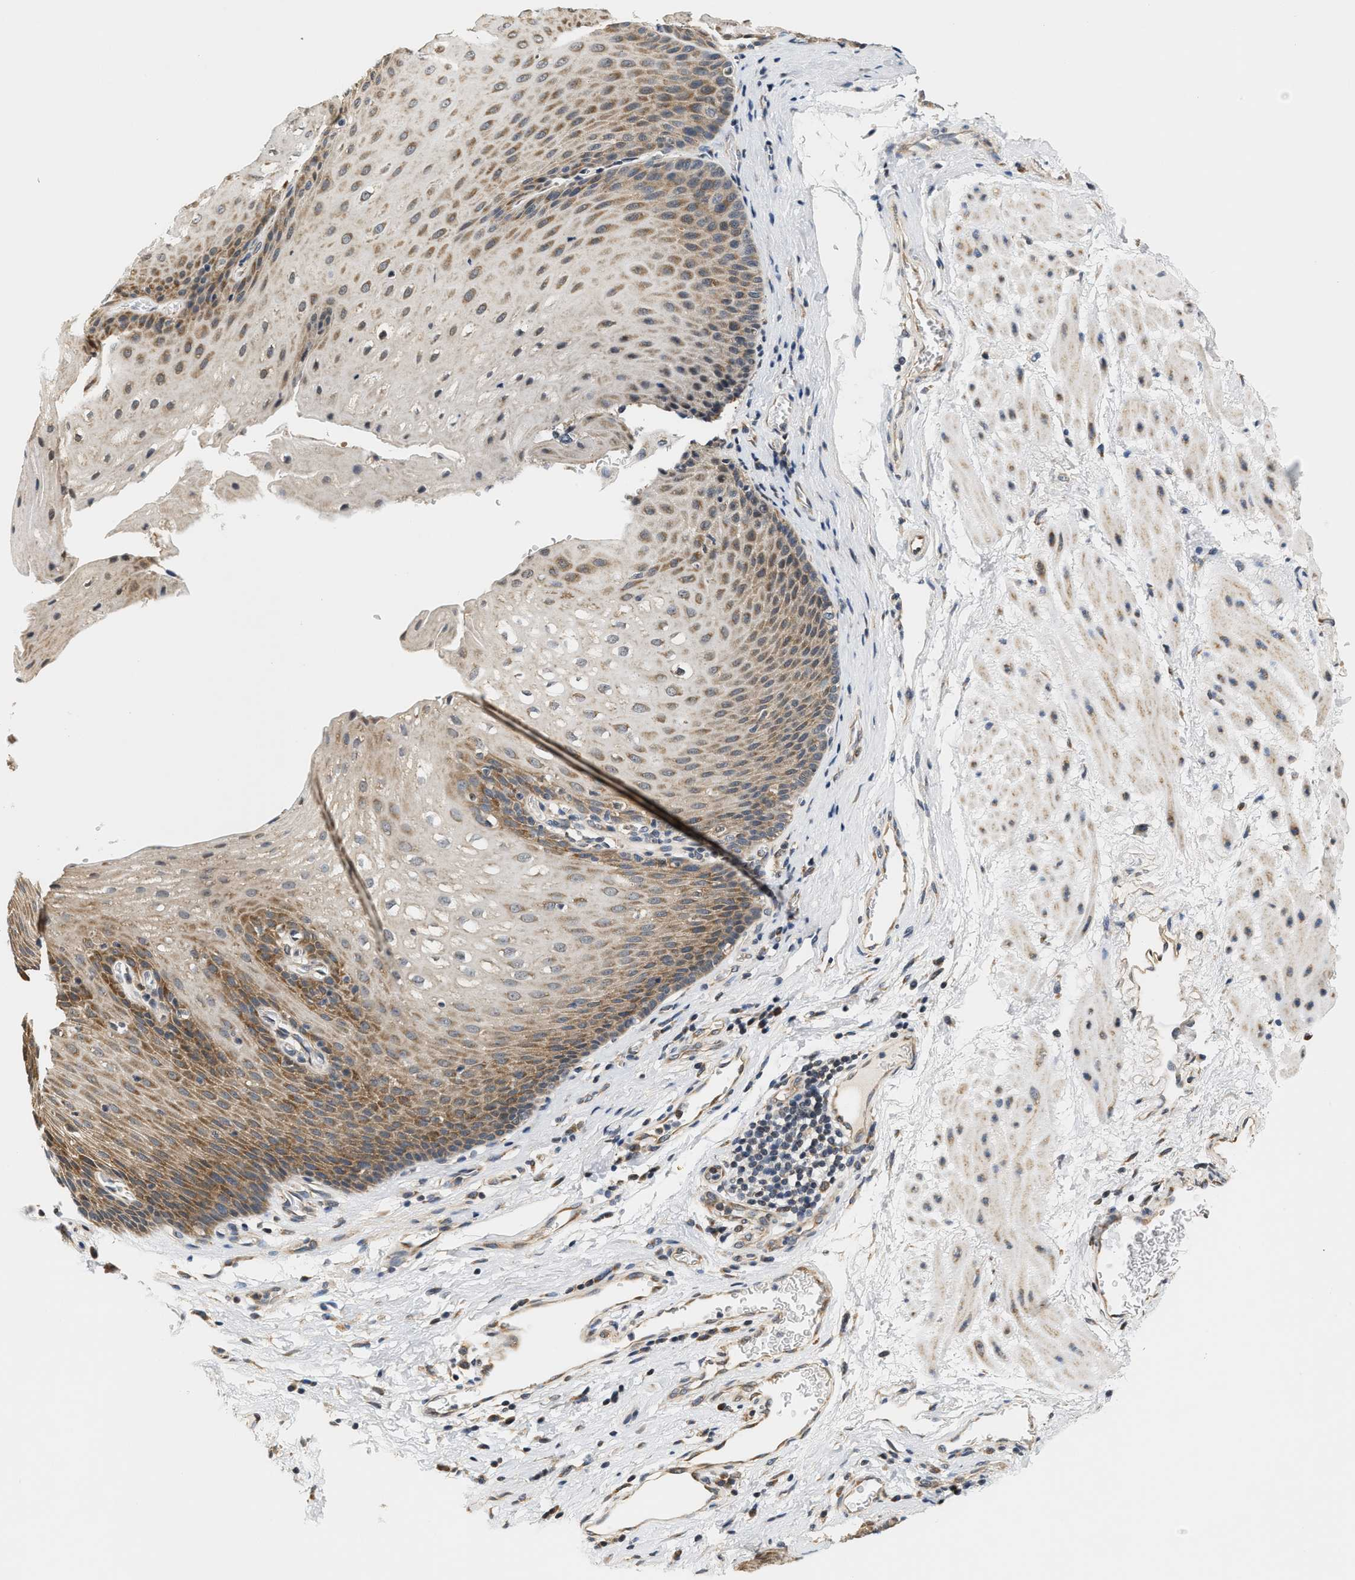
{"staining": {"intensity": "moderate", "quantity": ">75%", "location": "cytoplasmic/membranous"}, "tissue": "esophagus", "cell_type": "Squamous epithelial cells", "image_type": "normal", "snomed": [{"axis": "morphology", "description": "Normal tissue, NOS"}, {"axis": "topography", "description": "Esophagus"}], "caption": "Immunohistochemistry (IHC) image of unremarkable human esophagus stained for a protein (brown), which shows medium levels of moderate cytoplasmic/membranous expression in approximately >75% of squamous epithelial cells.", "gene": "GIGYF1", "patient": {"sex": "male", "age": 48}}